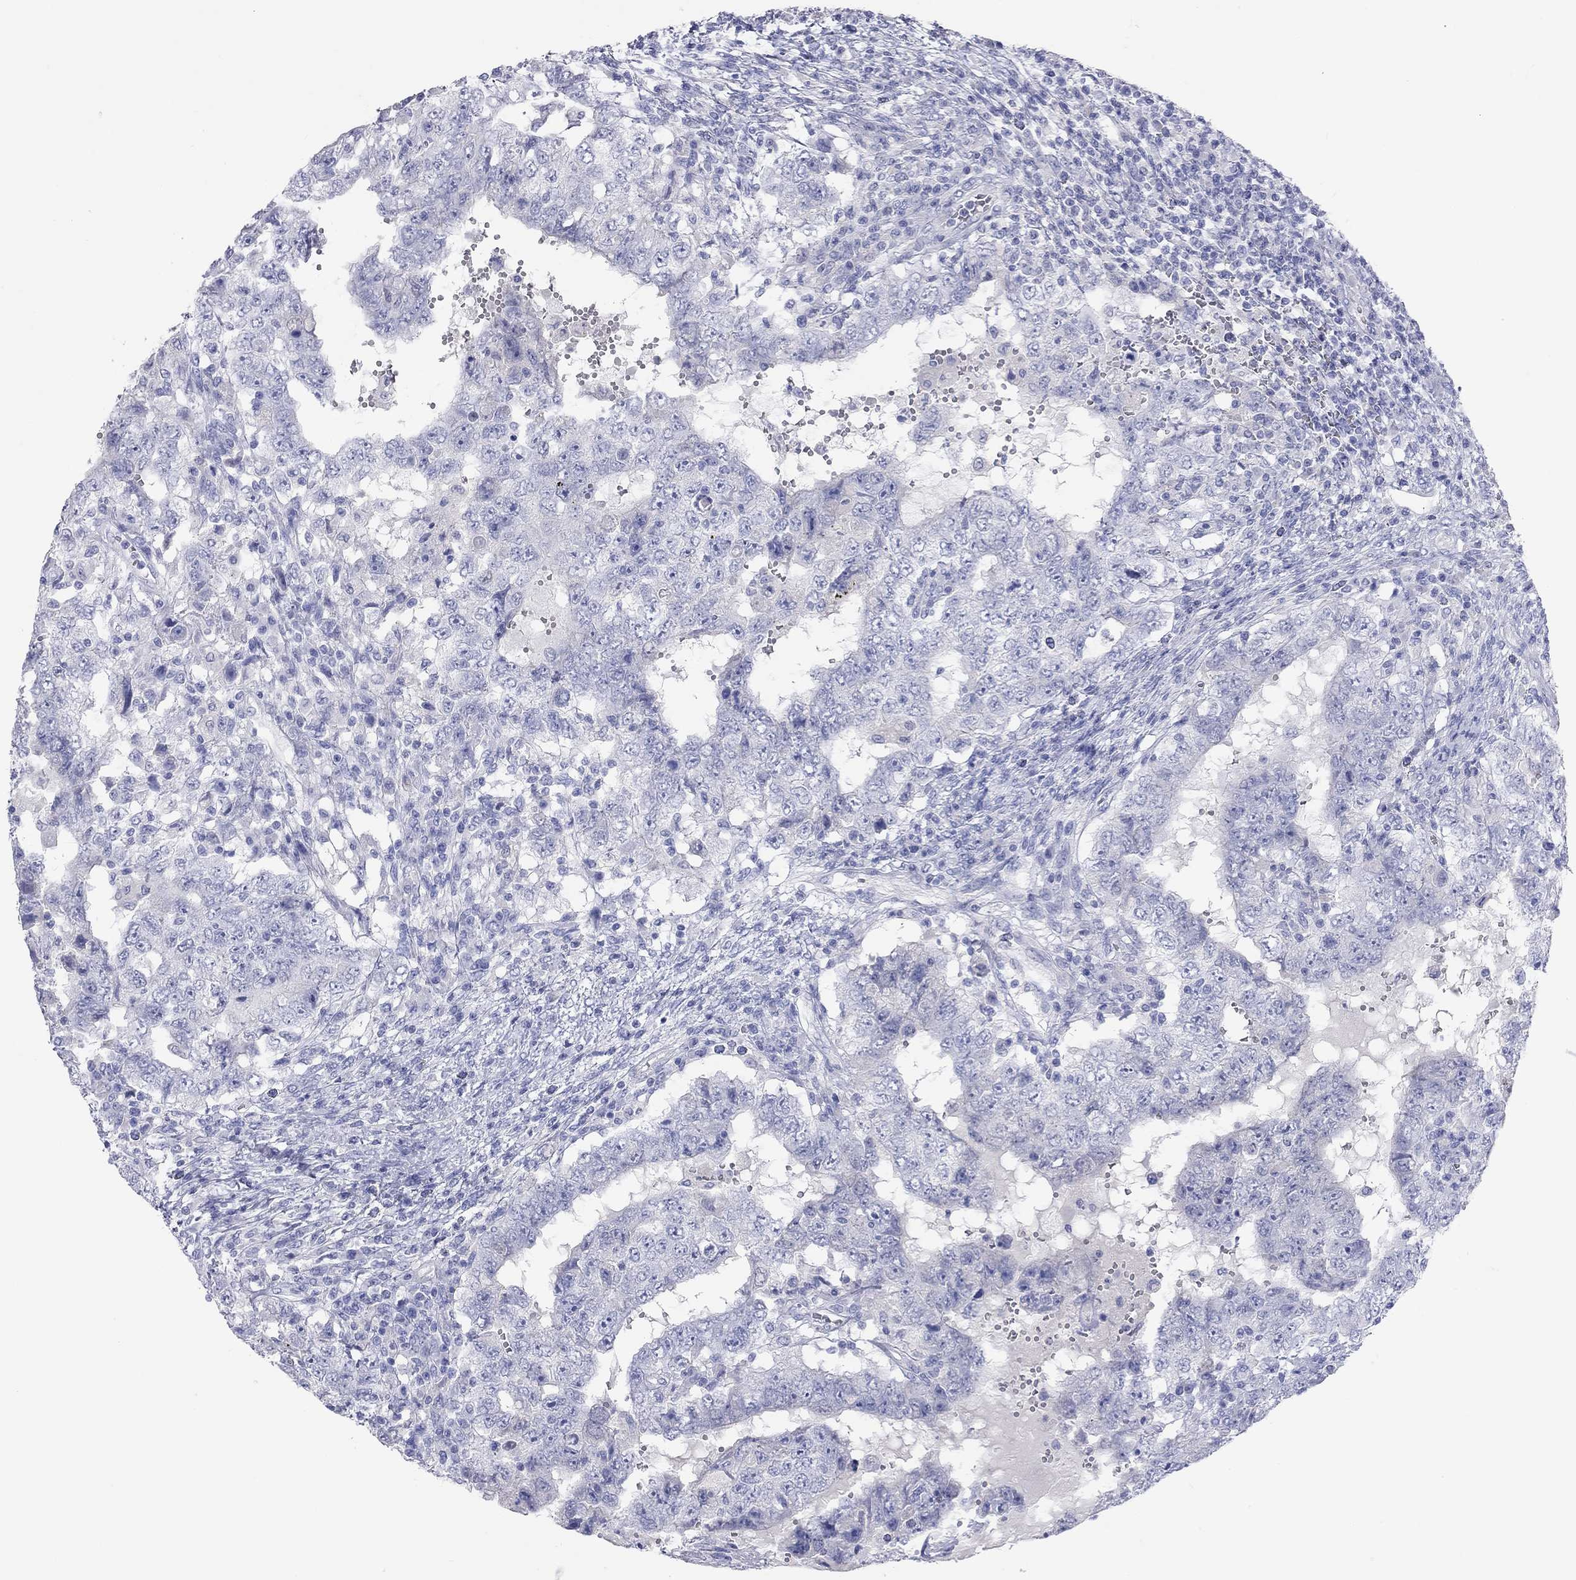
{"staining": {"intensity": "negative", "quantity": "none", "location": "none"}, "tissue": "testis cancer", "cell_type": "Tumor cells", "image_type": "cancer", "snomed": [{"axis": "morphology", "description": "Carcinoma, Embryonal, NOS"}, {"axis": "topography", "description": "Testis"}], "caption": "This is an immunohistochemistry (IHC) histopathology image of human testis cancer. There is no expression in tumor cells.", "gene": "PCDHGC5", "patient": {"sex": "male", "age": 26}}